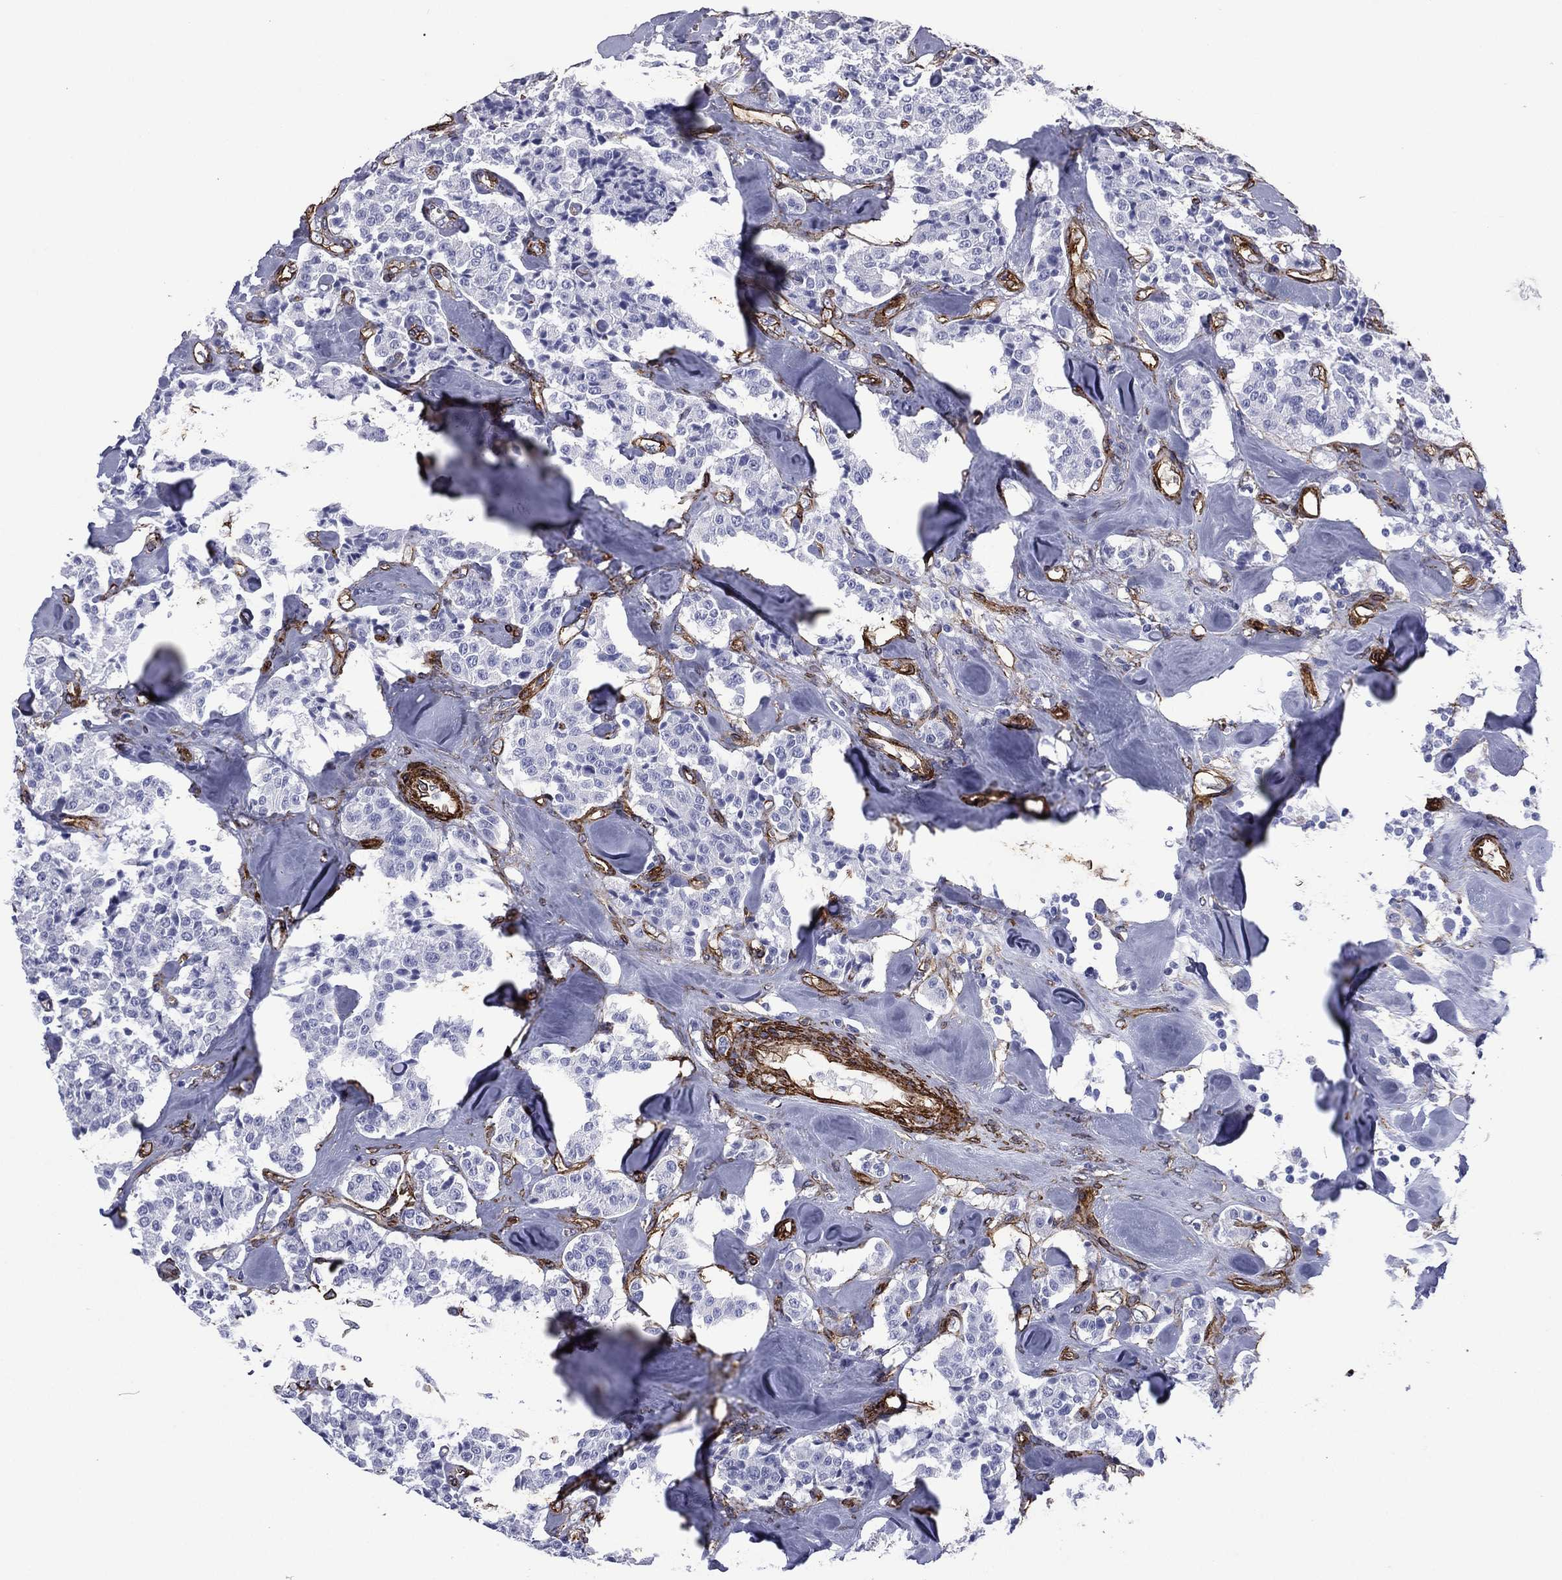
{"staining": {"intensity": "negative", "quantity": "none", "location": "none"}, "tissue": "carcinoid", "cell_type": "Tumor cells", "image_type": "cancer", "snomed": [{"axis": "morphology", "description": "Carcinoid, malignant, NOS"}, {"axis": "topography", "description": "Pancreas"}], "caption": "The IHC photomicrograph has no significant staining in tumor cells of carcinoid tissue.", "gene": "CAVIN3", "patient": {"sex": "male", "age": 41}}